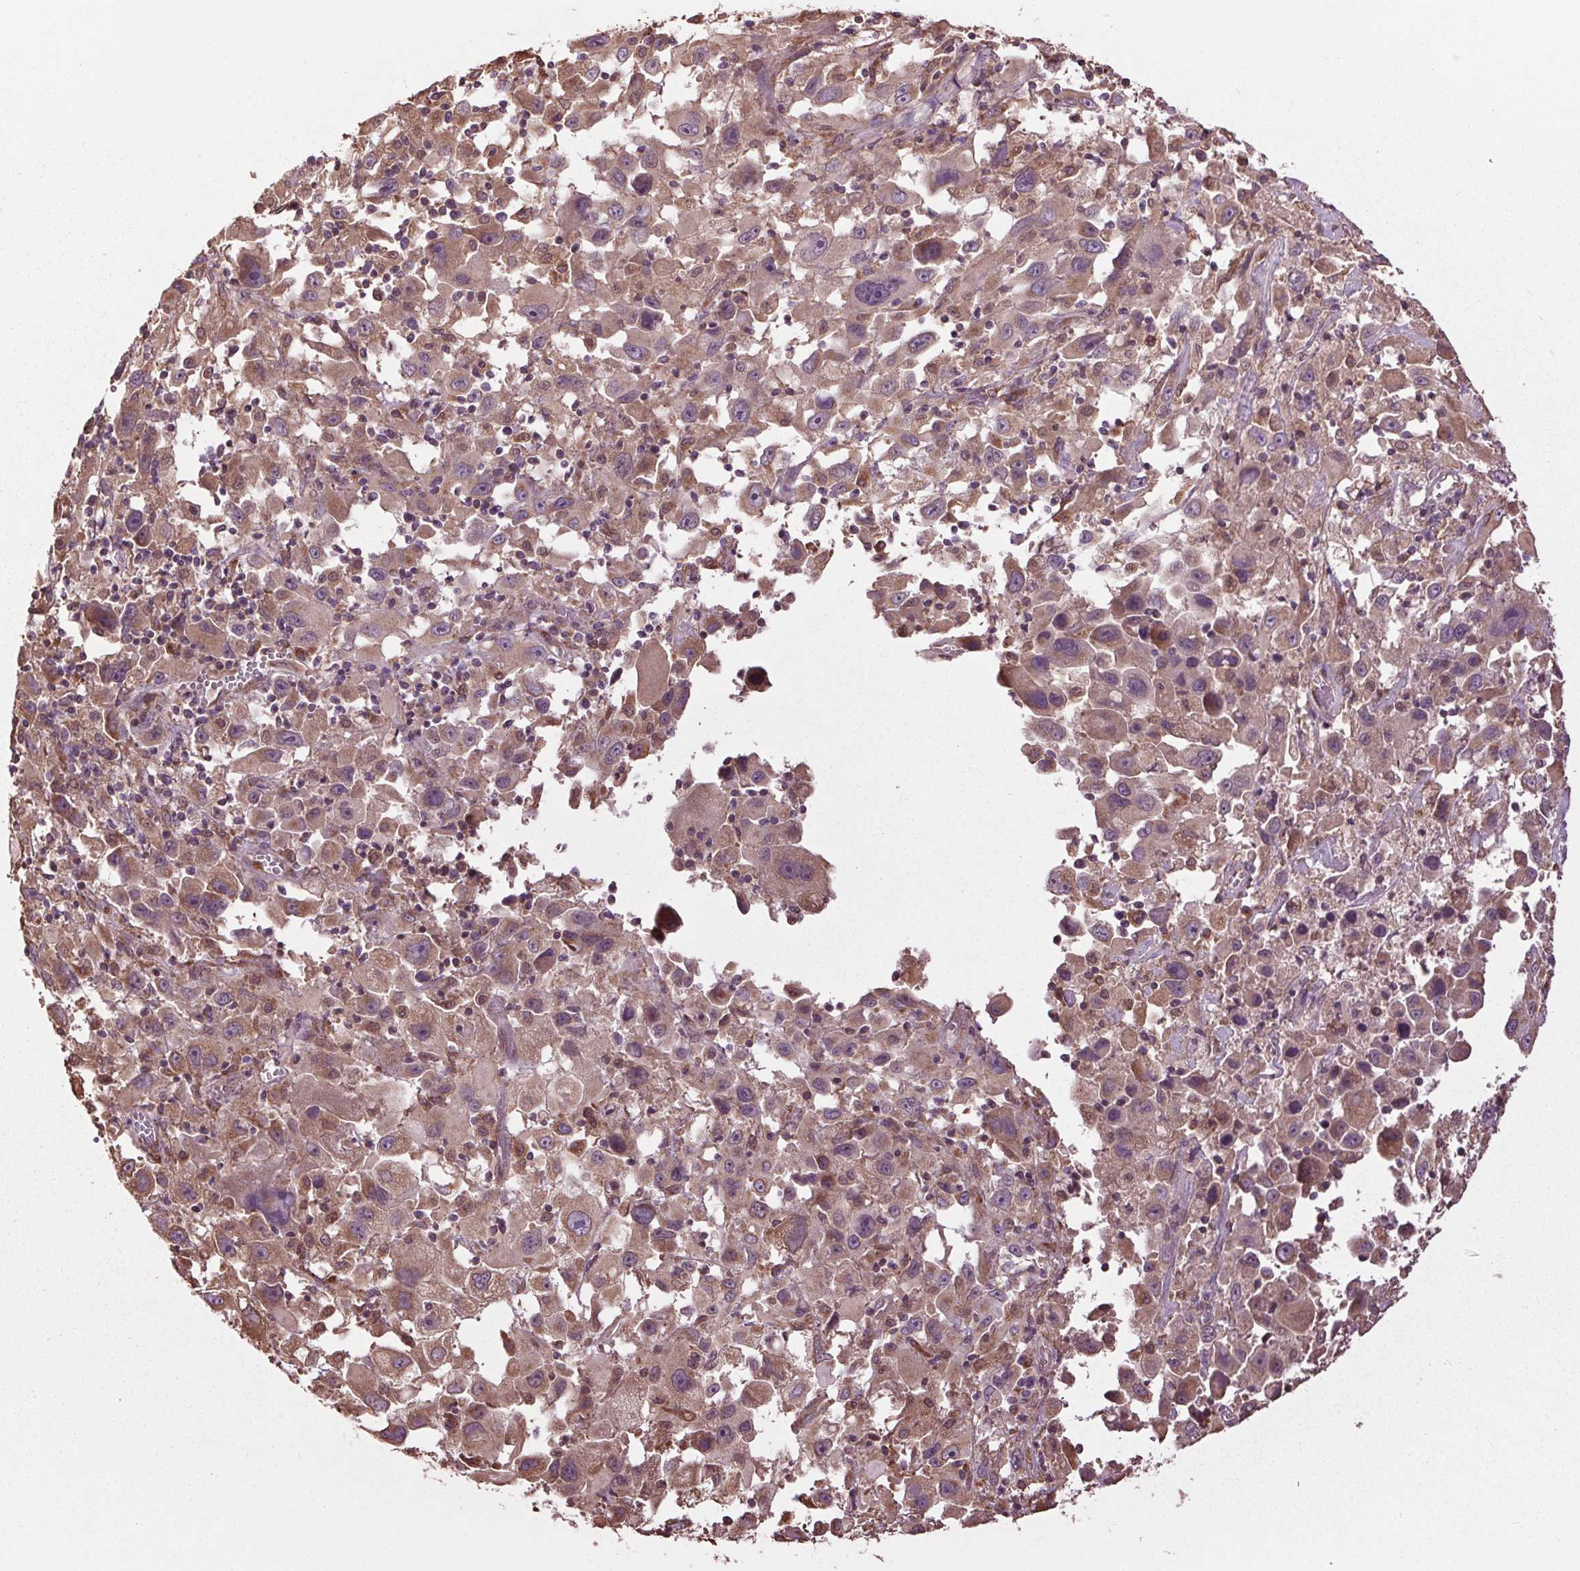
{"staining": {"intensity": "moderate", "quantity": ">75%", "location": "cytoplasmic/membranous"}, "tissue": "melanoma", "cell_type": "Tumor cells", "image_type": "cancer", "snomed": [{"axis": "morphology", "description": "Malignant melanoma, Metastatic site"}, {"axis": "topography", "description": "Soft tissue"}], "caption": "A brown stain highlights moderate cytoplasmic/membranous expression of a protein in human melanoma tumor cells.", "gene": "RNPEP", "patient": {"sex": "male", "age": 50}}